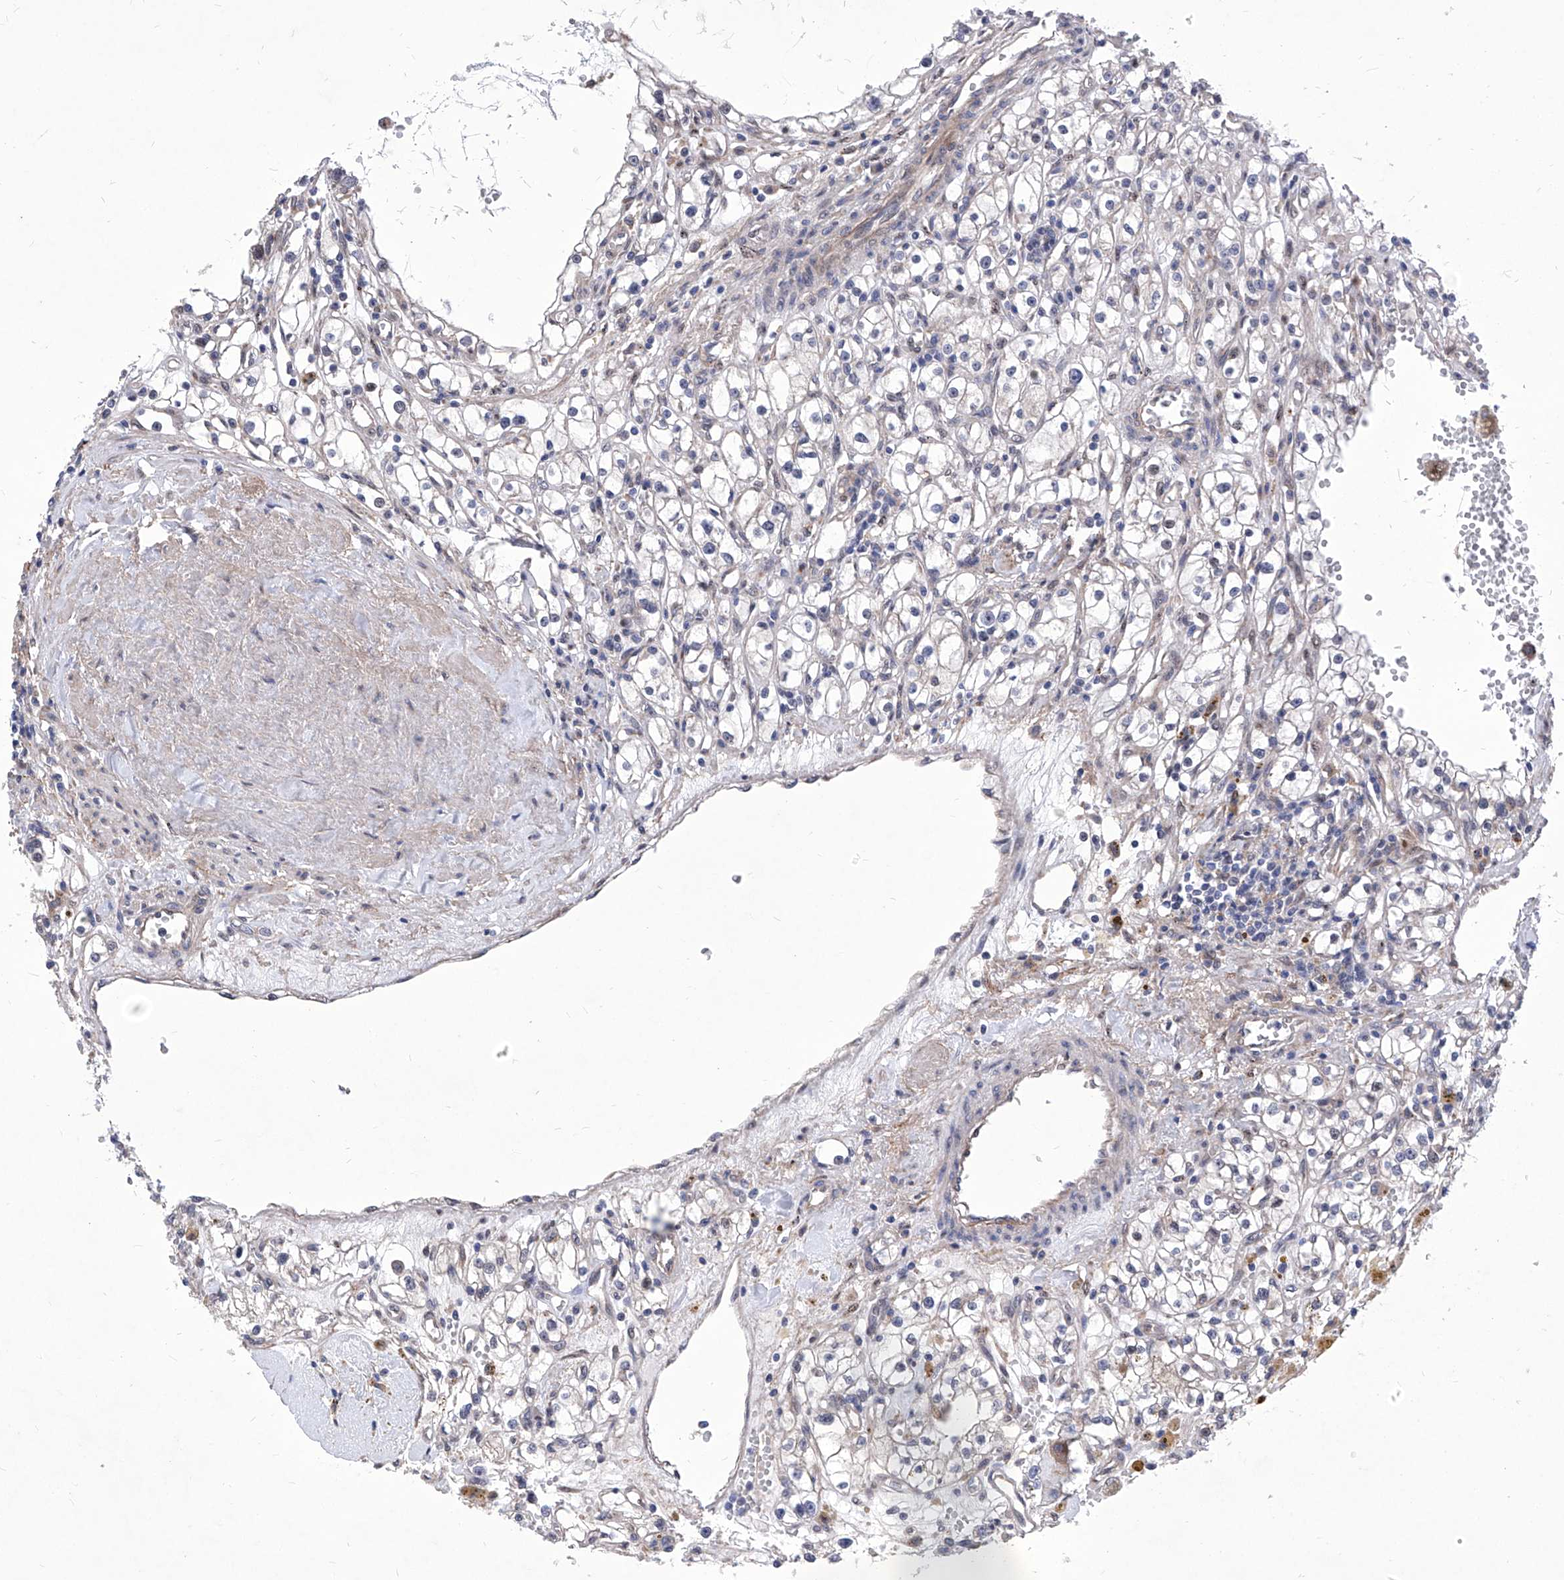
{"staining": {"intensity": "negative", "quantity": "none", "location": "none"}, "tissue": "renal cancer", "cell_type": "Tumor cells", "image_type": "cancer", "snomed": [{"axis": "morphology", "description": "Adenocarcinoma, NOS"}, {"axis": "topography", "description": "Kidney"}], "caption": "DAB (3,3'-diaminobenzidine) immunohistochemical staining of adenocarcinoma (renal) shows no significant expression in tumor cells.", "gene": "KTI12", "patient": {"sex": "male", "age": 56}}